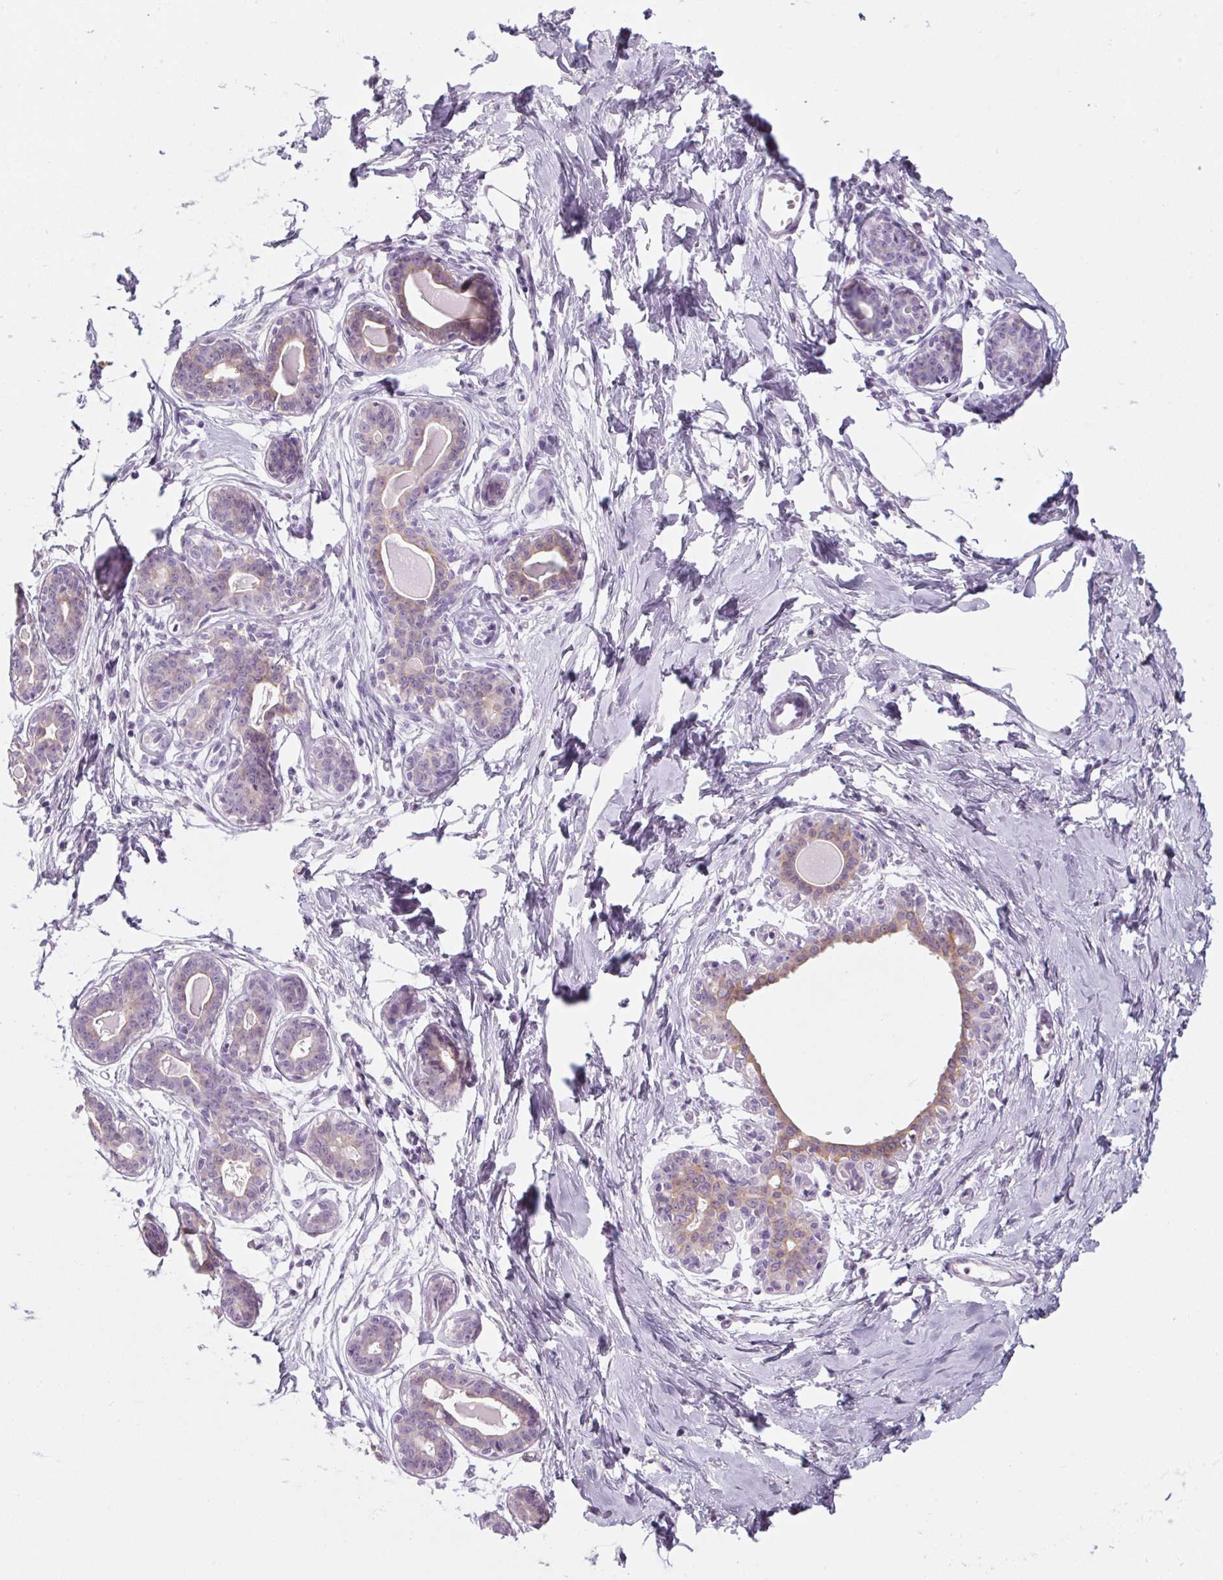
{"staining": {"intensity": "negative", "quantity": "none", "location": "none"}, "tissue": "breast", "cell_type": "Adipocytes", "image_type": "normal", "snomed": [{"axis": "morphology", "description": "Normal tissue, NOS"}, {"axis": "topography", "description": "Breast"}], "caption": "This is a histopathology image of immunohistochemistry (IHC) staining of normal breast, which shows no positivity in adipocytes.", "gene": "RPTN", "patient": {"sex": "female", "age": 45}}